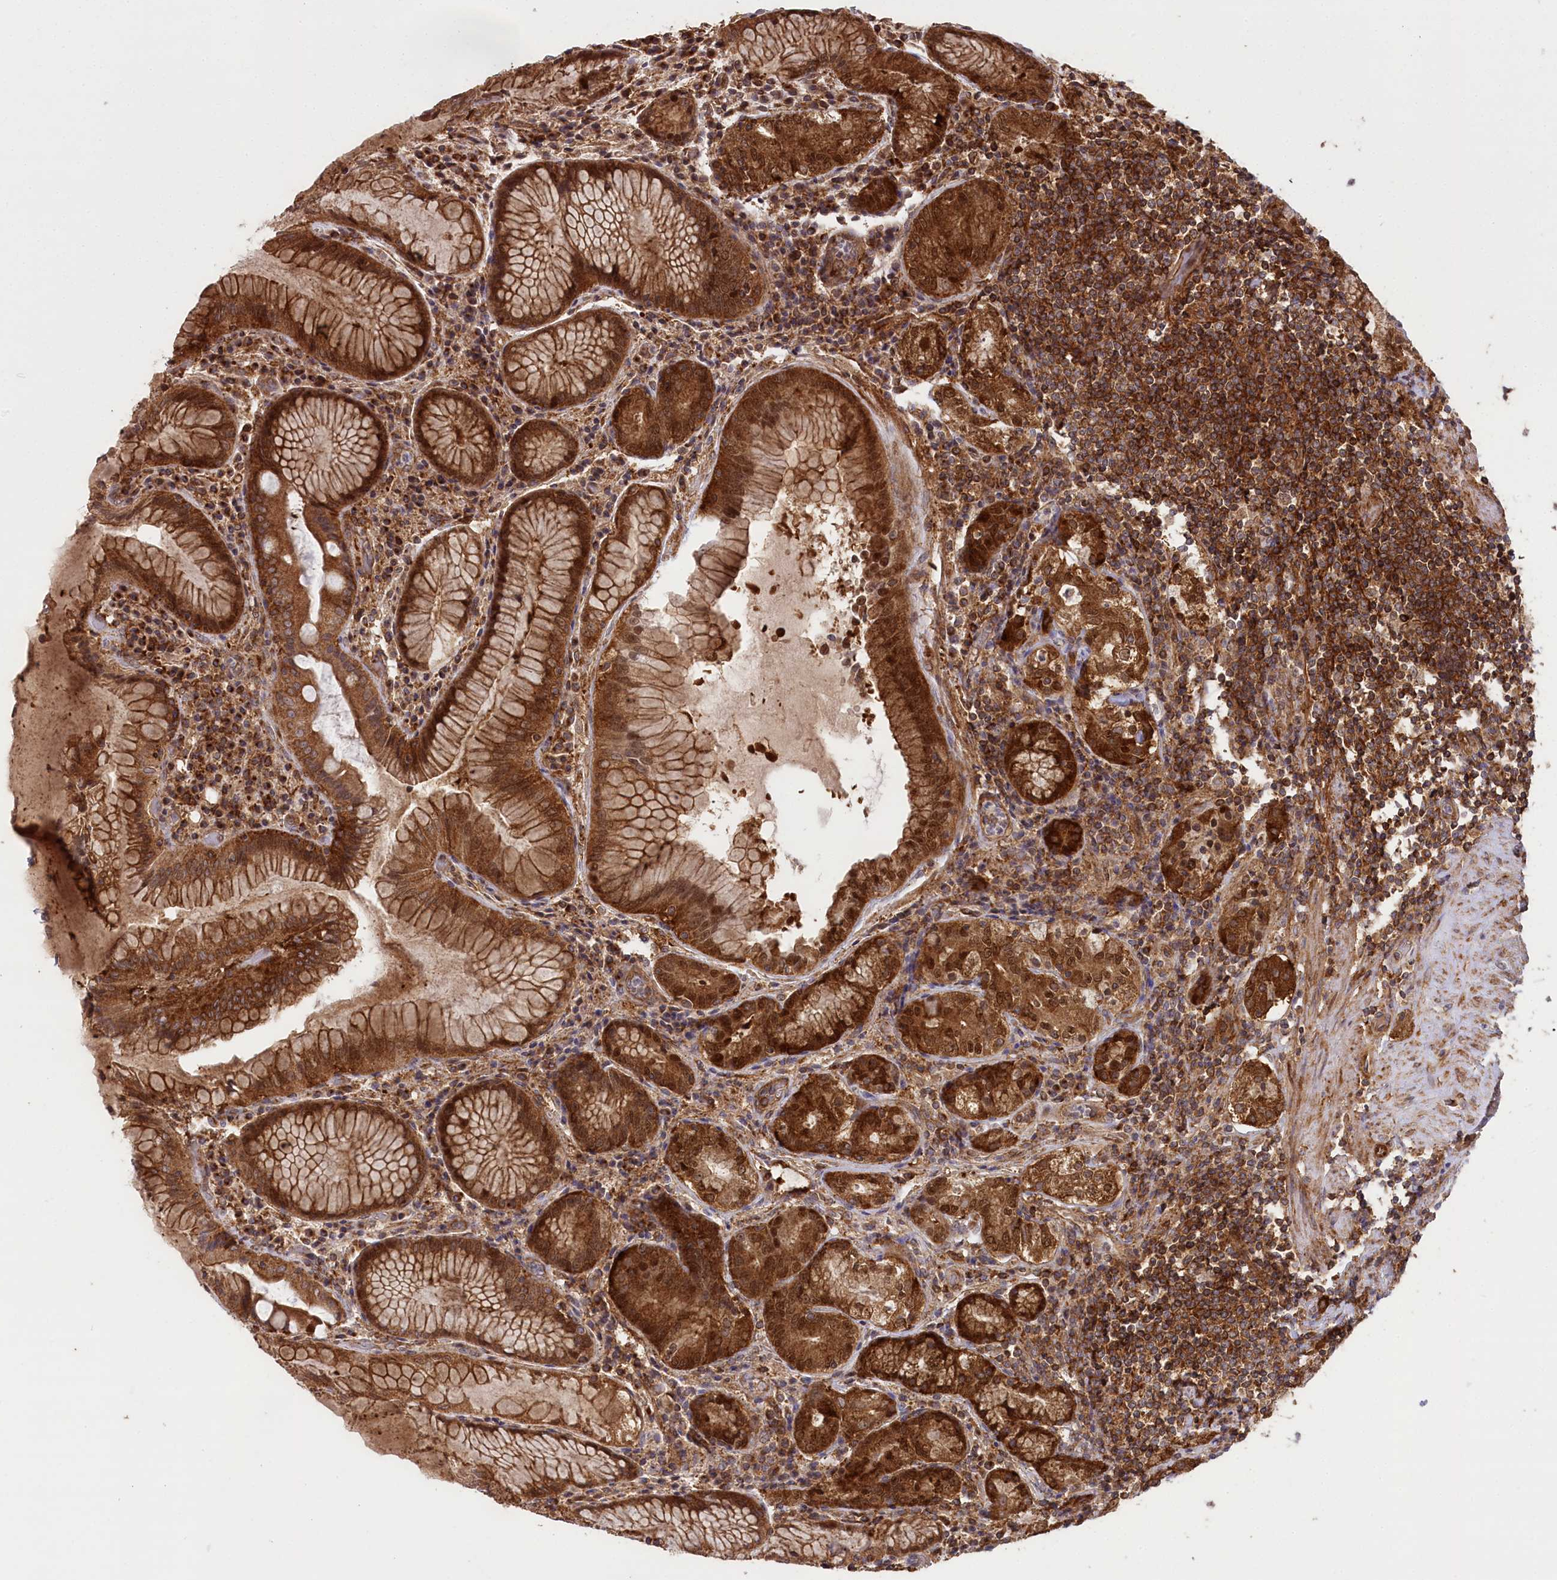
{"staining": {"intensity": "strong", "quantity": ">75%", "location": "cytoplasmic/membranous,nuclear"}, "tissue": "stomach", "cell_type": "Glandular cells", "image_type": "normal", "snomed": [{"axis": "morphology", "description": "Normal tissue, NOS"}, {"axis": "topography", "description": "Stomach, upper"}, {"axis": "topography", "description": "Stomach, lower"}], "caption": "Protein staining of unremarkable stomach reveals strong cytoplasmic/membranous,nuclear staining in about >75% of glandular cells. (brown staining indicates protein expression, while blue staining denotes nuclei).", "gene": "CCDC91", "patient": {"sex": "female", "age": 76}}